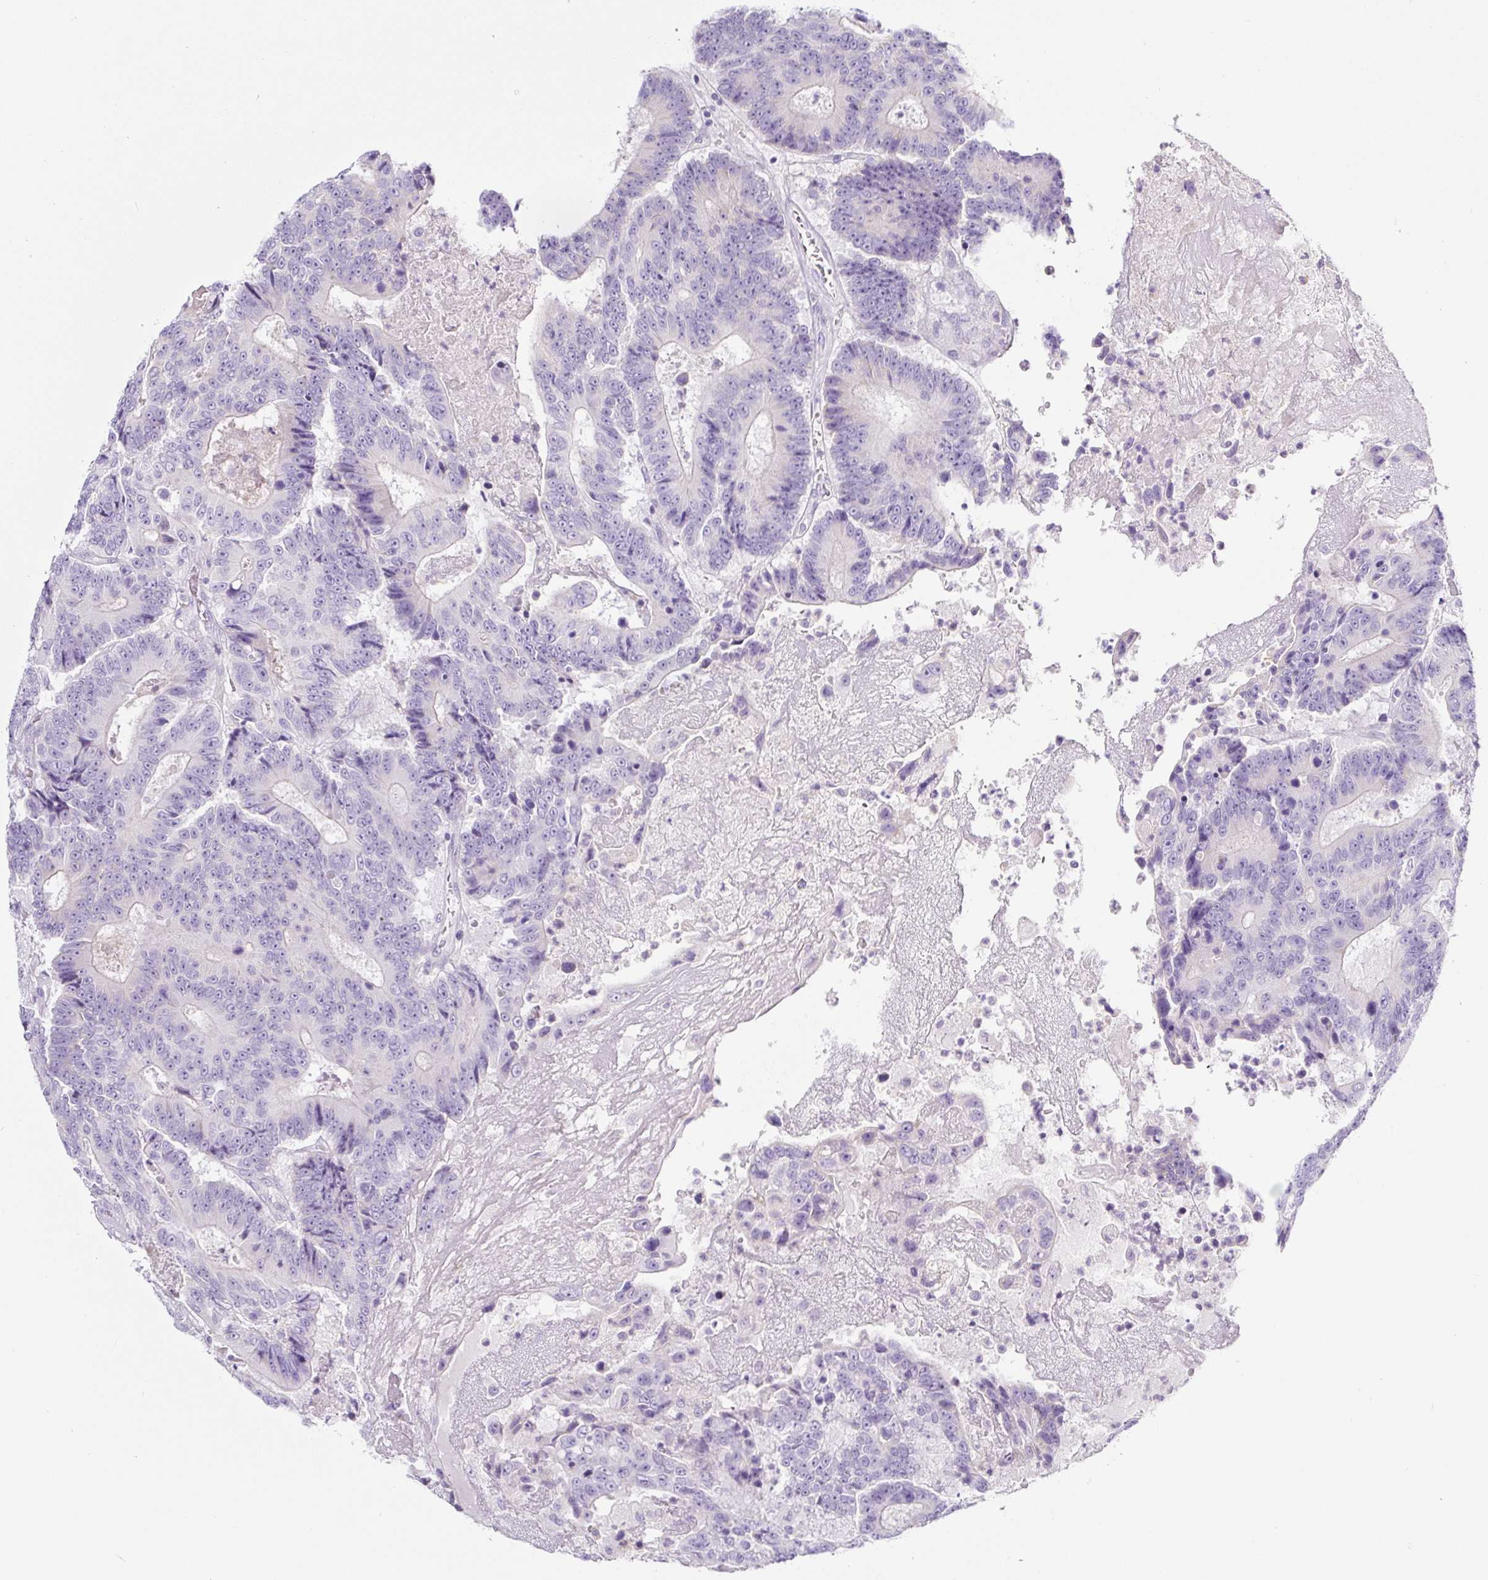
{"staining": {"intensity": "negative", "quantity": "none", "location": "none"}, "tissue": "colorectal cancer", "cell_type": "Tumor cells", "image_type": "cancer", "snomed": [{"axis": "morphology", "description": "Adenocarcinoma, NOS"}, {"axis": "topography", "description": "Colon"}], "caption": "The image exhibits no significant positivity in tumor cells of colorectal cancer (adenocarcinoma).", "gene": "RNF212B", "patient": {"sex": "male", "age": 83}}